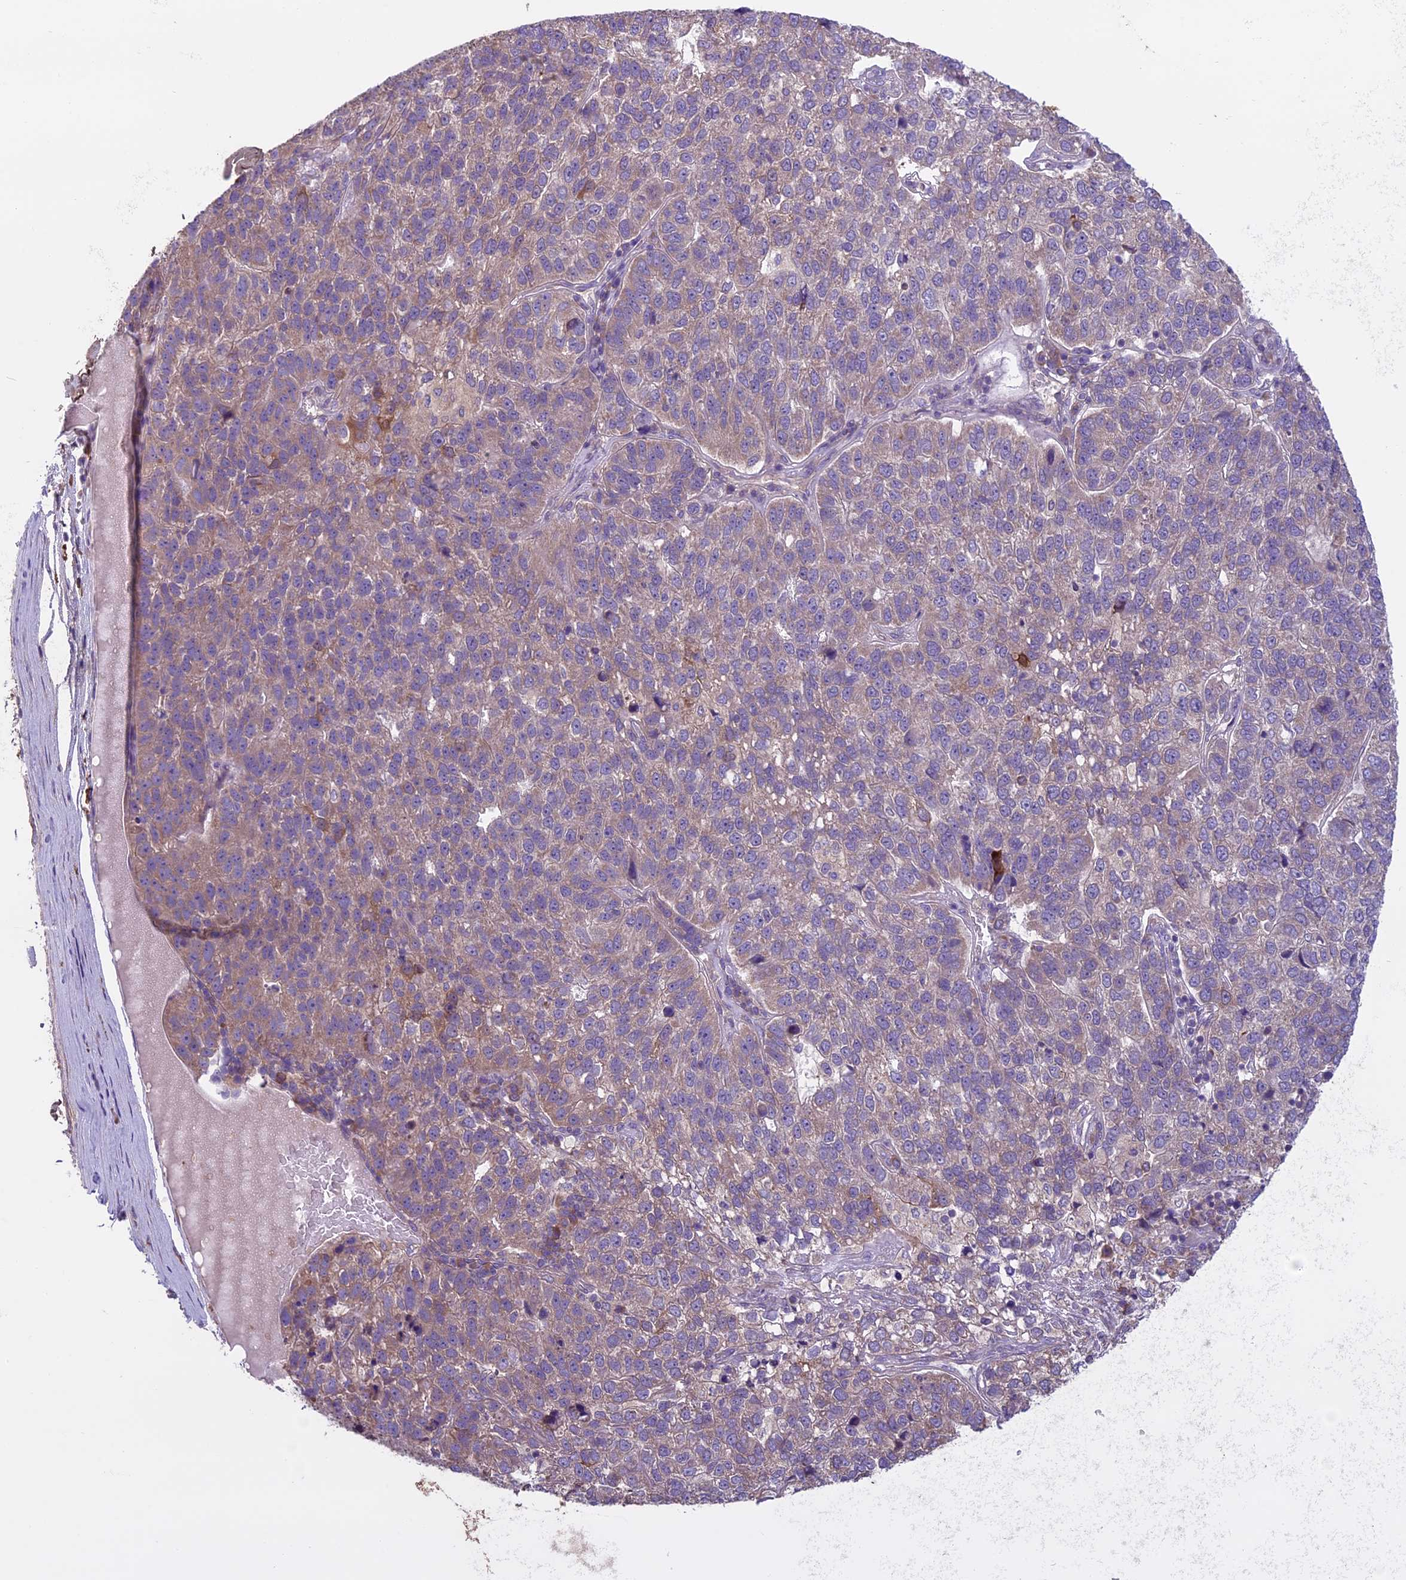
{"staining": {"intensity": "weak", "quantity": "25%-75%", "location": "cytoplasmic/membranous"}, "tissue": "pancreatic cancer", "cell_type": "Tumor cells", "image_type": "cancer", "snomed": [{"axis": "morphology", "description": "Adenocarcinoma, NOS"}, {"axis": "topography", "description": "Pancreas"}], "caption": "The immunohistochemical stain shows weak cytoplasmic/membranous positivity in tumor cells of pancreatic adenocarcinoma tissue.", "gene": "DCTN5", "patient": {"sex": "female", "age": 61}}